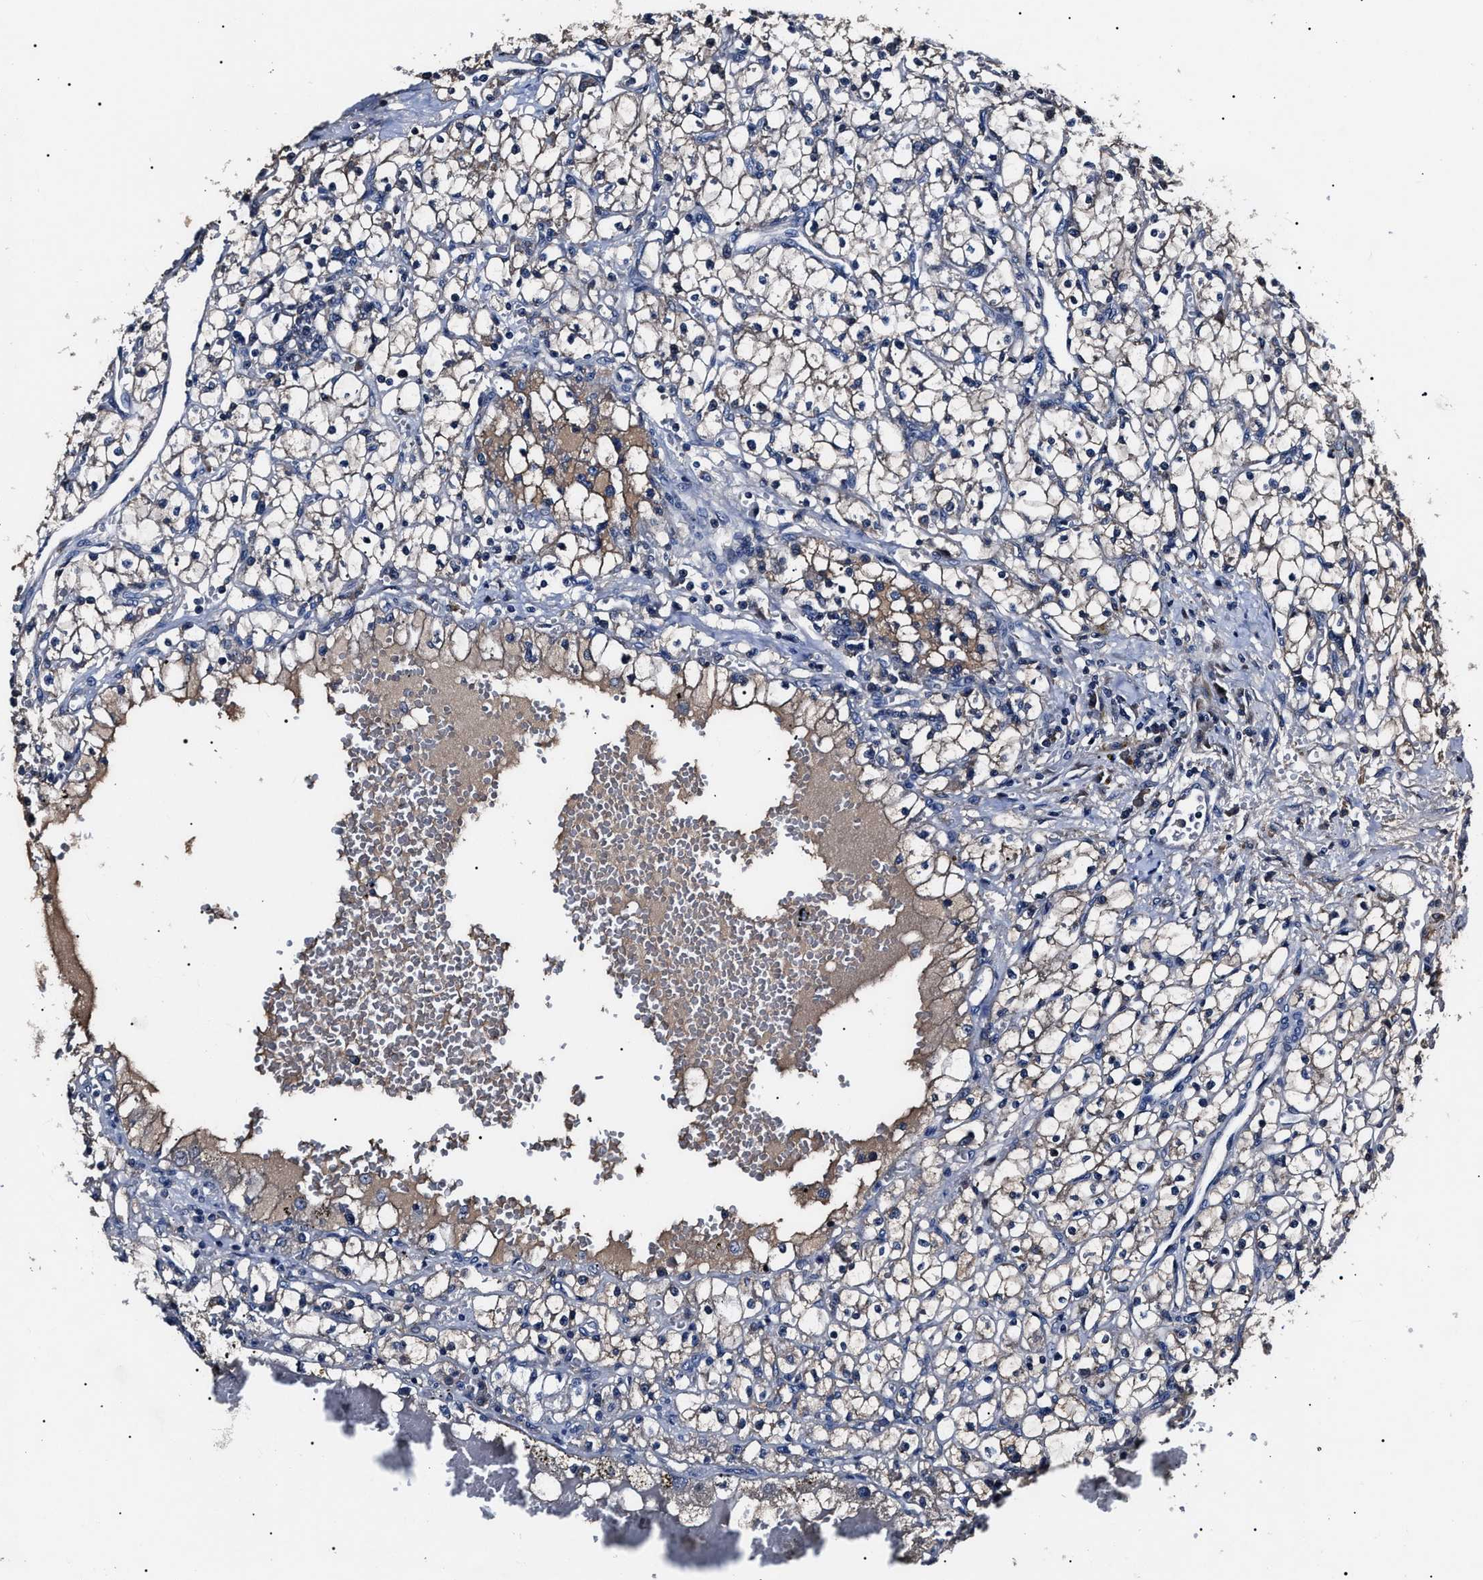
{"staining": {"intensity": "negative", "quantity": "none", "location": "none"}, "tissue": "renal cancer", "cell_type": "Tumor cells", "image_type": "cancer", "snomed": [{"axis": "morphology", "description": "Adenocarcinoma, NOS"}, {"axis": "topography", "description": "Kidney"}], "caption": "A micrograph of adenocarcinoma (renal) stained for a protein reveals no brown staining in tumor cells.", "gene": "IFT81", "patient": {"sex": "male", "age": 56}}